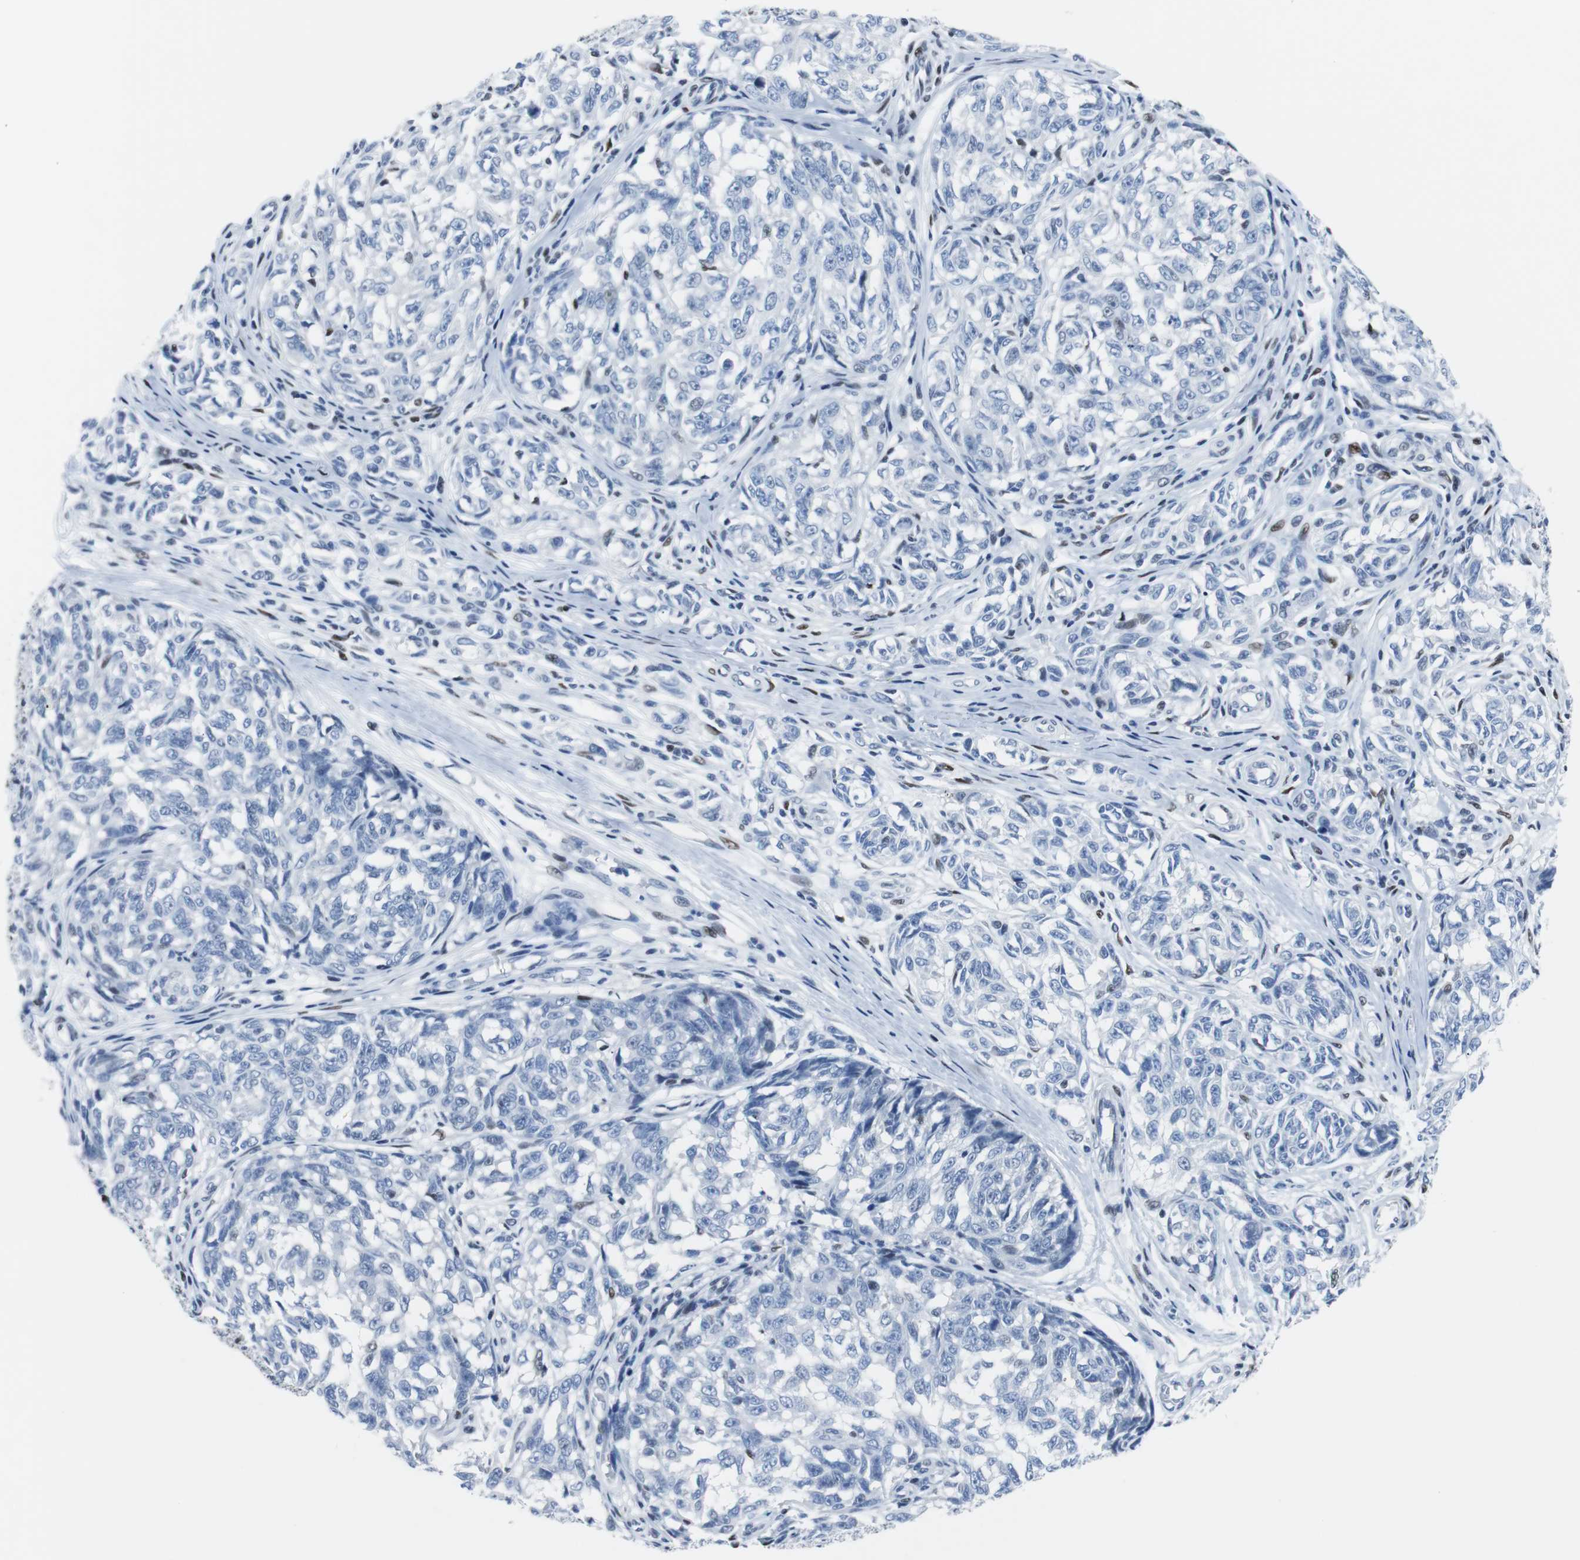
{"staining": {"intensity": "negative", "quantity": "none", "location": "none"}, "tissue": "melanoma", "cell_type": "Tumor cells", "image_type": "cancer", "snomed": [{"axis": "morphology", "description": "Malignant melanoma, NOS"}, {"axis": "topography", "description": "Skin"}], "caption": "Malignant melanoma was stained to show a protein in brown. There is no significant staining in tumor cells. The staining is performed using DAB brown chromogen with nuclei counter-stained in using hematoxylin.", "gene": "JUN", "patient": {"sex": "female", "age": 64}}